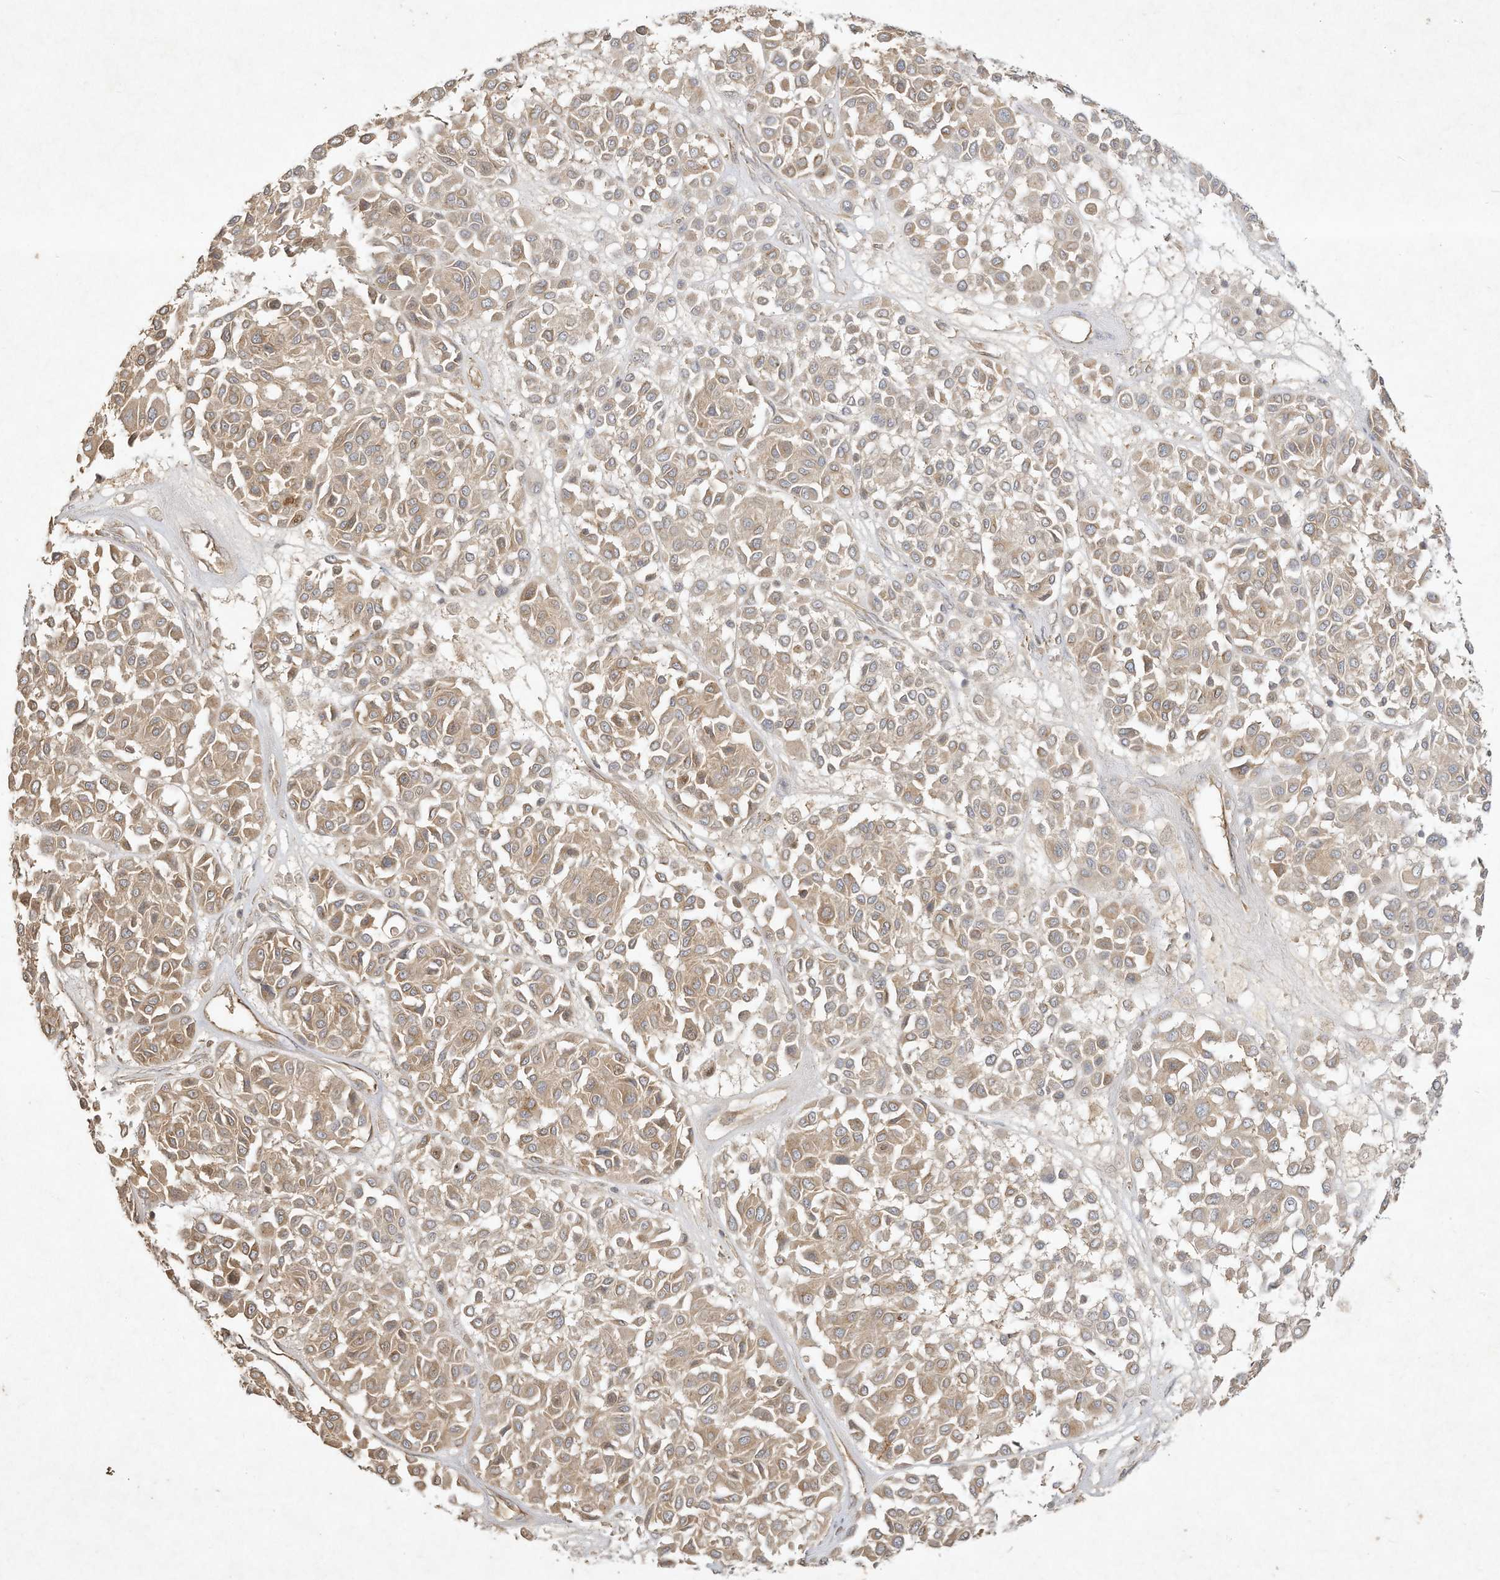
{"staining": {"intensity": "weak", "quantity": ">75%", "location": "cytoplasmic/membranous"}, "tissue": "melanoma", "cell_type": "Tumor cells", "image_type": "cancer", "snomed": [{"axis": "morphology", "description": "Malignant melanoma, Metastatic site"}, {"axis": "topography", "description": "Soft tissue"}], "caption": "Melanoma stained with a brown dye demonstrates weak cytoplasmic/membranous positive staining in about >75% of tumor cells.", "gene": "DYNC1I2", "patient": {"sex": "male", "age": 41}}